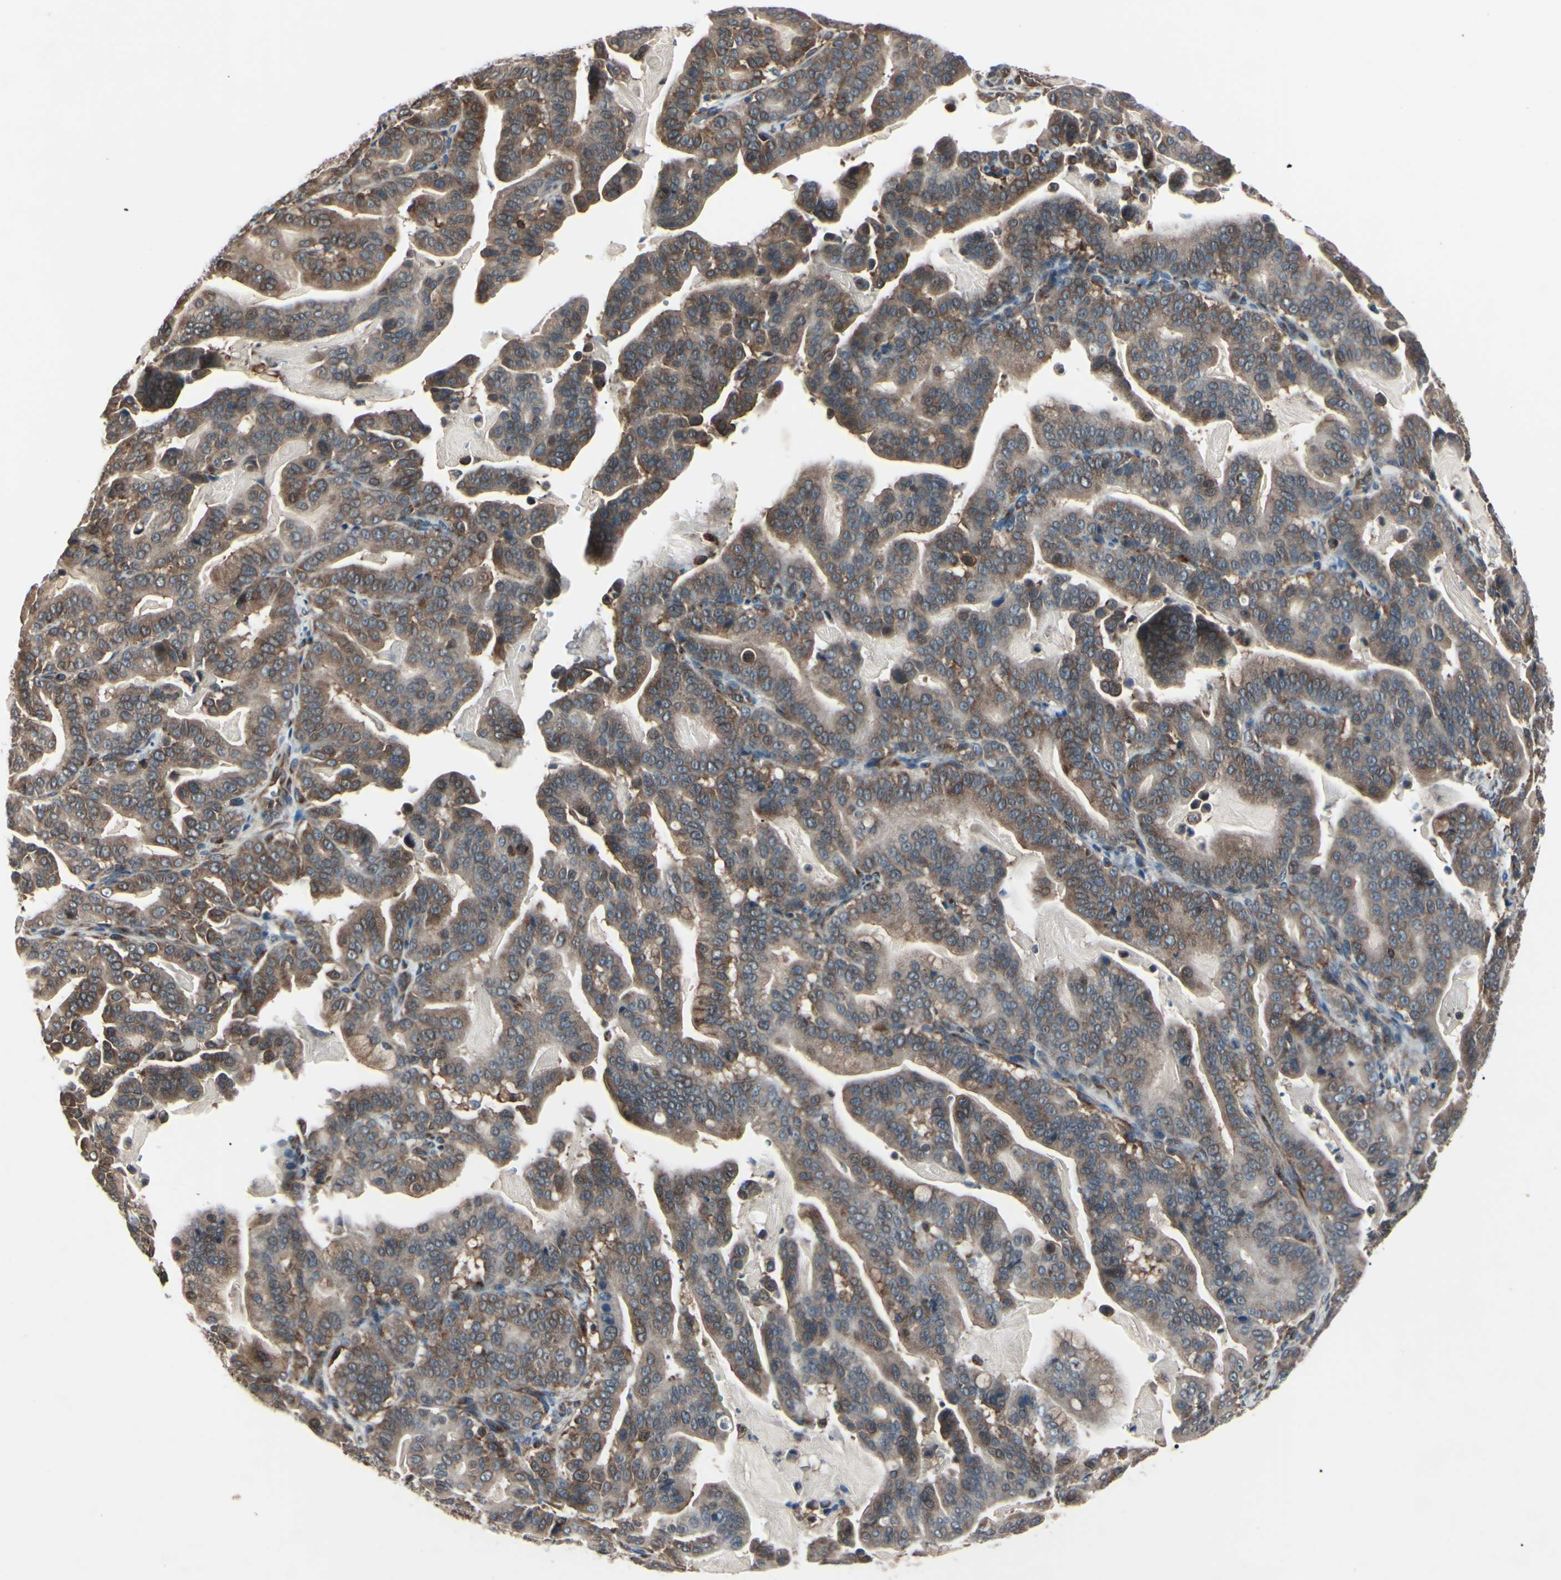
{"staining": {"intensity": "moderate", "quantity": ">75%", "location": "cytoplasmic/membranous,nuclear"}, "tissue": "pancreatic cancer", "cell_type": "Tumor cells", "image_type": "cancer", "snomed": [{"axis": "morphology", "description": "Adenocarcinoma, NOS"}, {"axis": "topography", "description": "Pancreas"}], "caption": "An image of human pancreatic adenocarcinoma stained for a protein reveals moderate cytoplasmic/membranous and nuclear brown staining in tumor cells. (DAB (3,3'-diaminobenzidine) = brown stain, brightfield microscopy at high magnification).", "gene": "MAPRE1", "patient": {"sex": "male", "age": 63}}